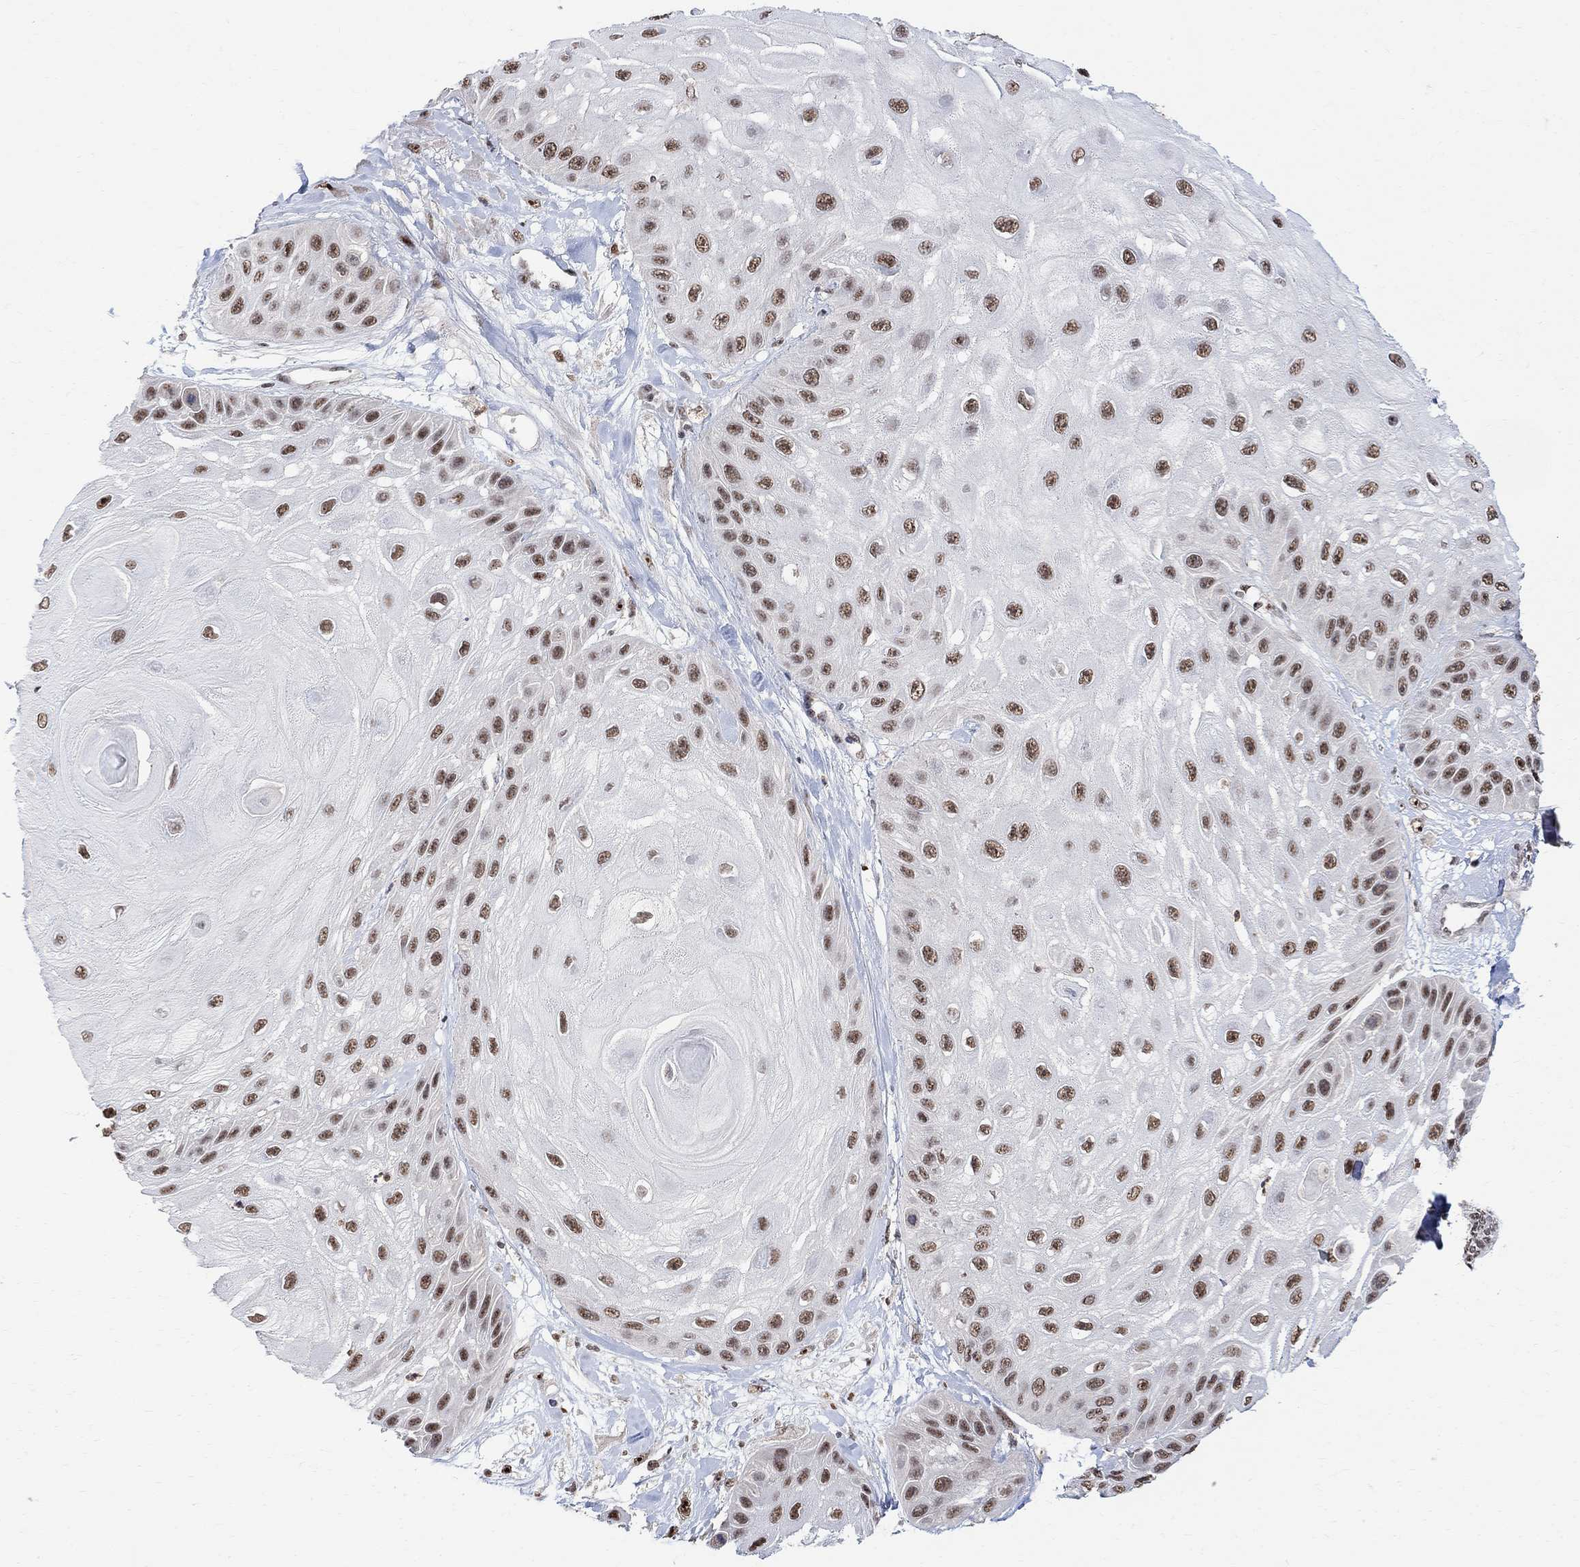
{"staining": {"intensity": "moderate", "quantity": ">75%", "location": "nuclear"}, "tissue": "skin cancer", "cell_type": "Tumor cells", "image_type": "cancer", "snomed": [{"axis": "morphology", "description": "Normal tissue, NOS"}, {"axis": "morphology", "description": "Squamous cell carcinoma, NOS"}, {"axis": "topography", "description": "Skin"}], "caption": "Immunohistochemistry of human skin squamous cell carcinoma exhibits medium levels of moderate nuclear positivity in about >75% of tumor cells. Using DAB (brown) and hematoxylin (blue) stains, captured at high magnification using brightfield microscopy.", "gene": "E4F1", "patient": {"sex": "male", "age": 79}}